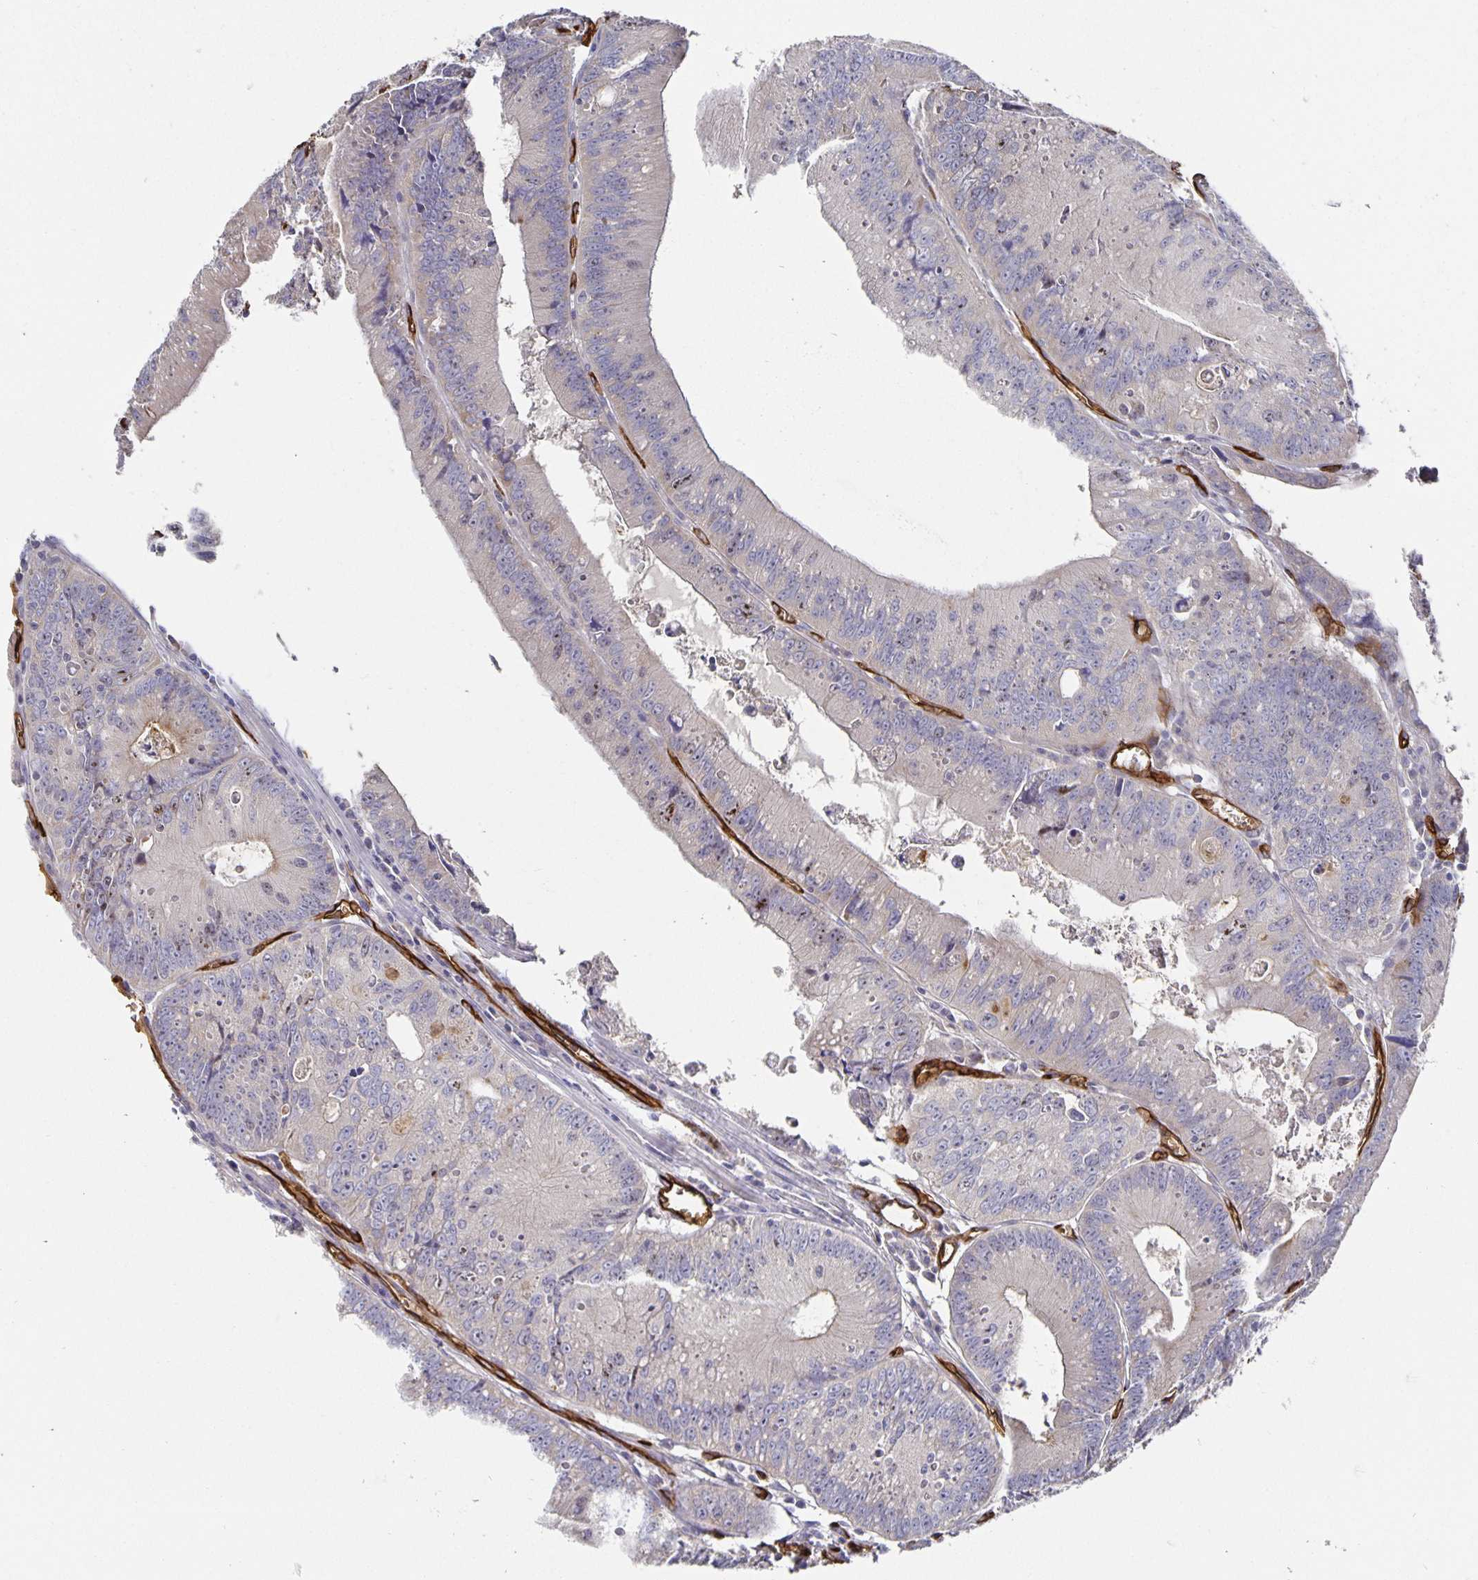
{"staining": {"intensity": "negative", "quantity": "none", "location": "none"}, "tissue": "colorectal cancer", "cell_type": "Tumor cells", "image_type": "cancer", "snomed": [{"axis": "morphology", "description": "Adenocarcinoma, NOS"}, {"axis": "topography", "description": "Rectum"}], "caption": "High power microscopy micrograph of an IHC micrograph of colorectal cancer, revealing no significant staining in tumor cells.", "gene": "PODXL", "patient": {"sex": "female", "age": 81}}